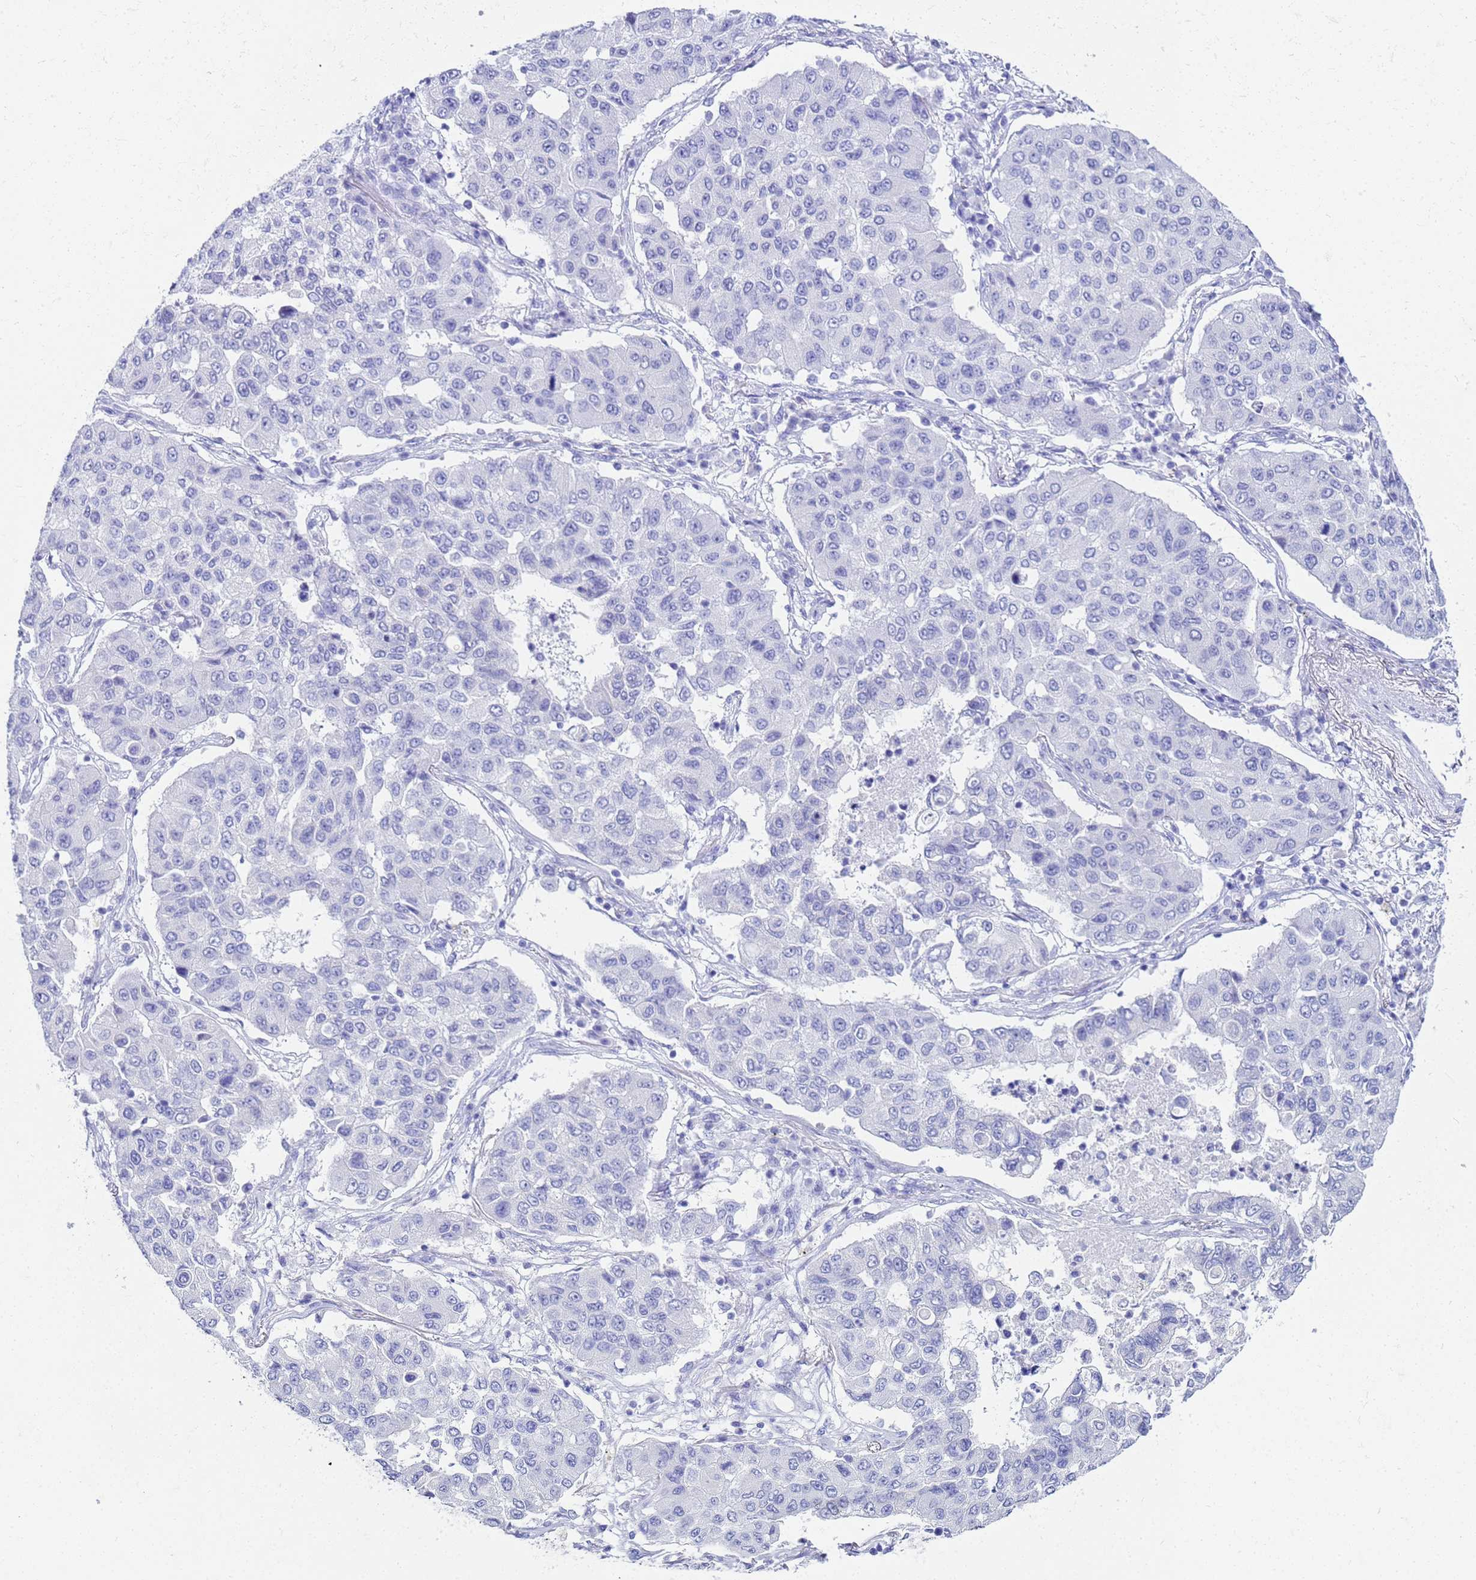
{"staining": {"intensity": "negative", "quantity": "none", "location": "none"}, "tissue": "lung cancer", "cell_type": "Tumor cells", "image_type": "cancer", "snomed": [{"axis": "morphology", "description": "Squamous cell carcinoma, NOS"}, {"axis": "topography", "description": "Lung"}], "caption": "A histopathology image of lung squamous cell carcinoma stained for a protein shows no brown staining in tumor cells.", "gene": "CKB", "patient": {"sex": "male", "age": 74}}